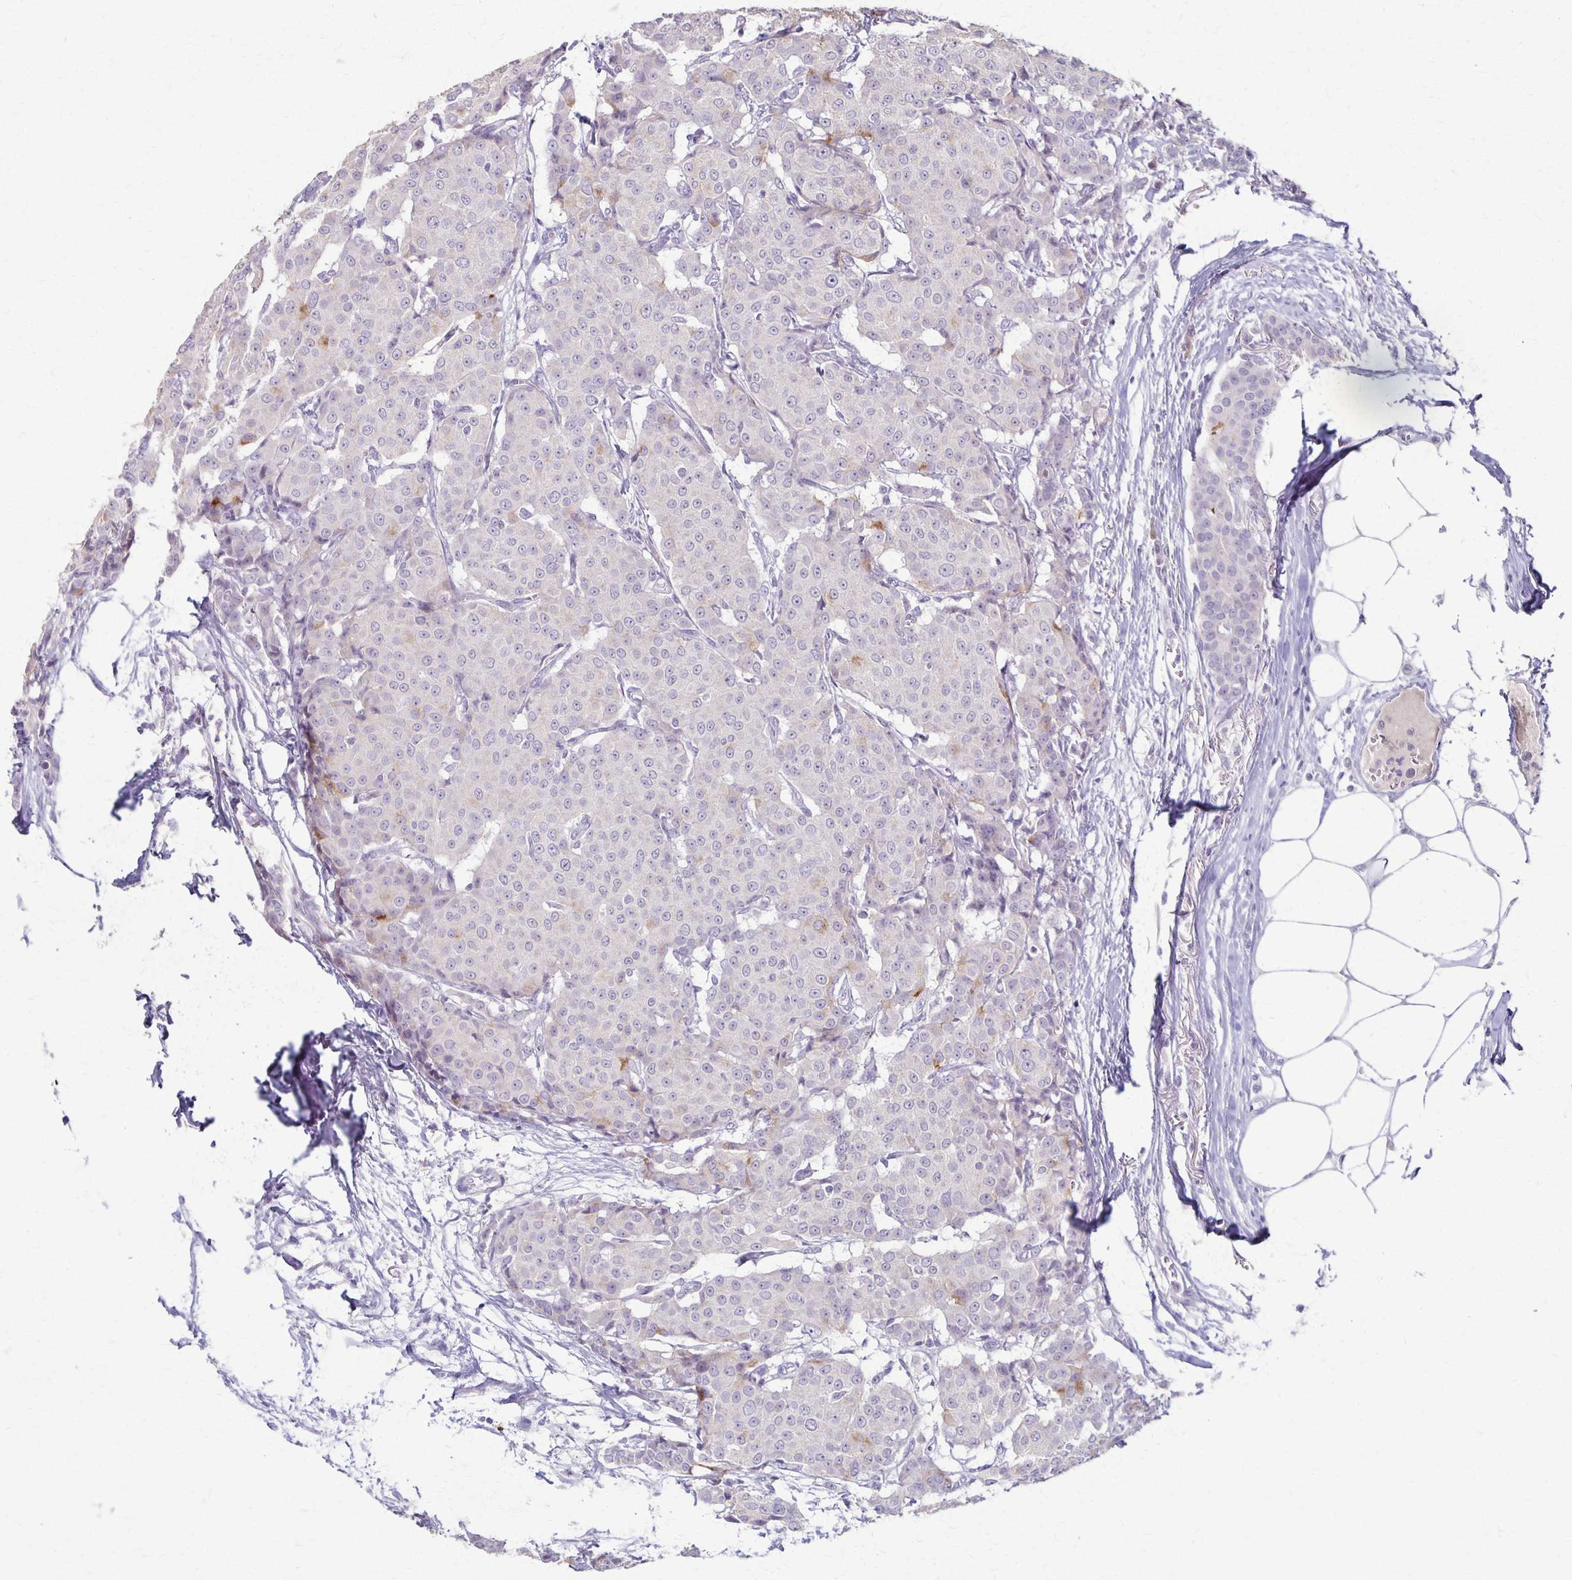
{"staining": {"intensity": "negative", "quantity": "none", "location": "none"}, "tissue": "breast cancer", "cell_type": "Tumor cells", "image_type": "cancer", "snomed": [{"axis": "morphology", "description": "Duct carcinoma"}, {"axis": "topography", "description": "Breast"}], "caption": "Immunohistochemistry photomicrograph of breast cancer stained for a protein (brown), which shows no positivity in tumor cells.", "gene": "SLC35E2B", "patient": {"sex": "female", "age": 91}}